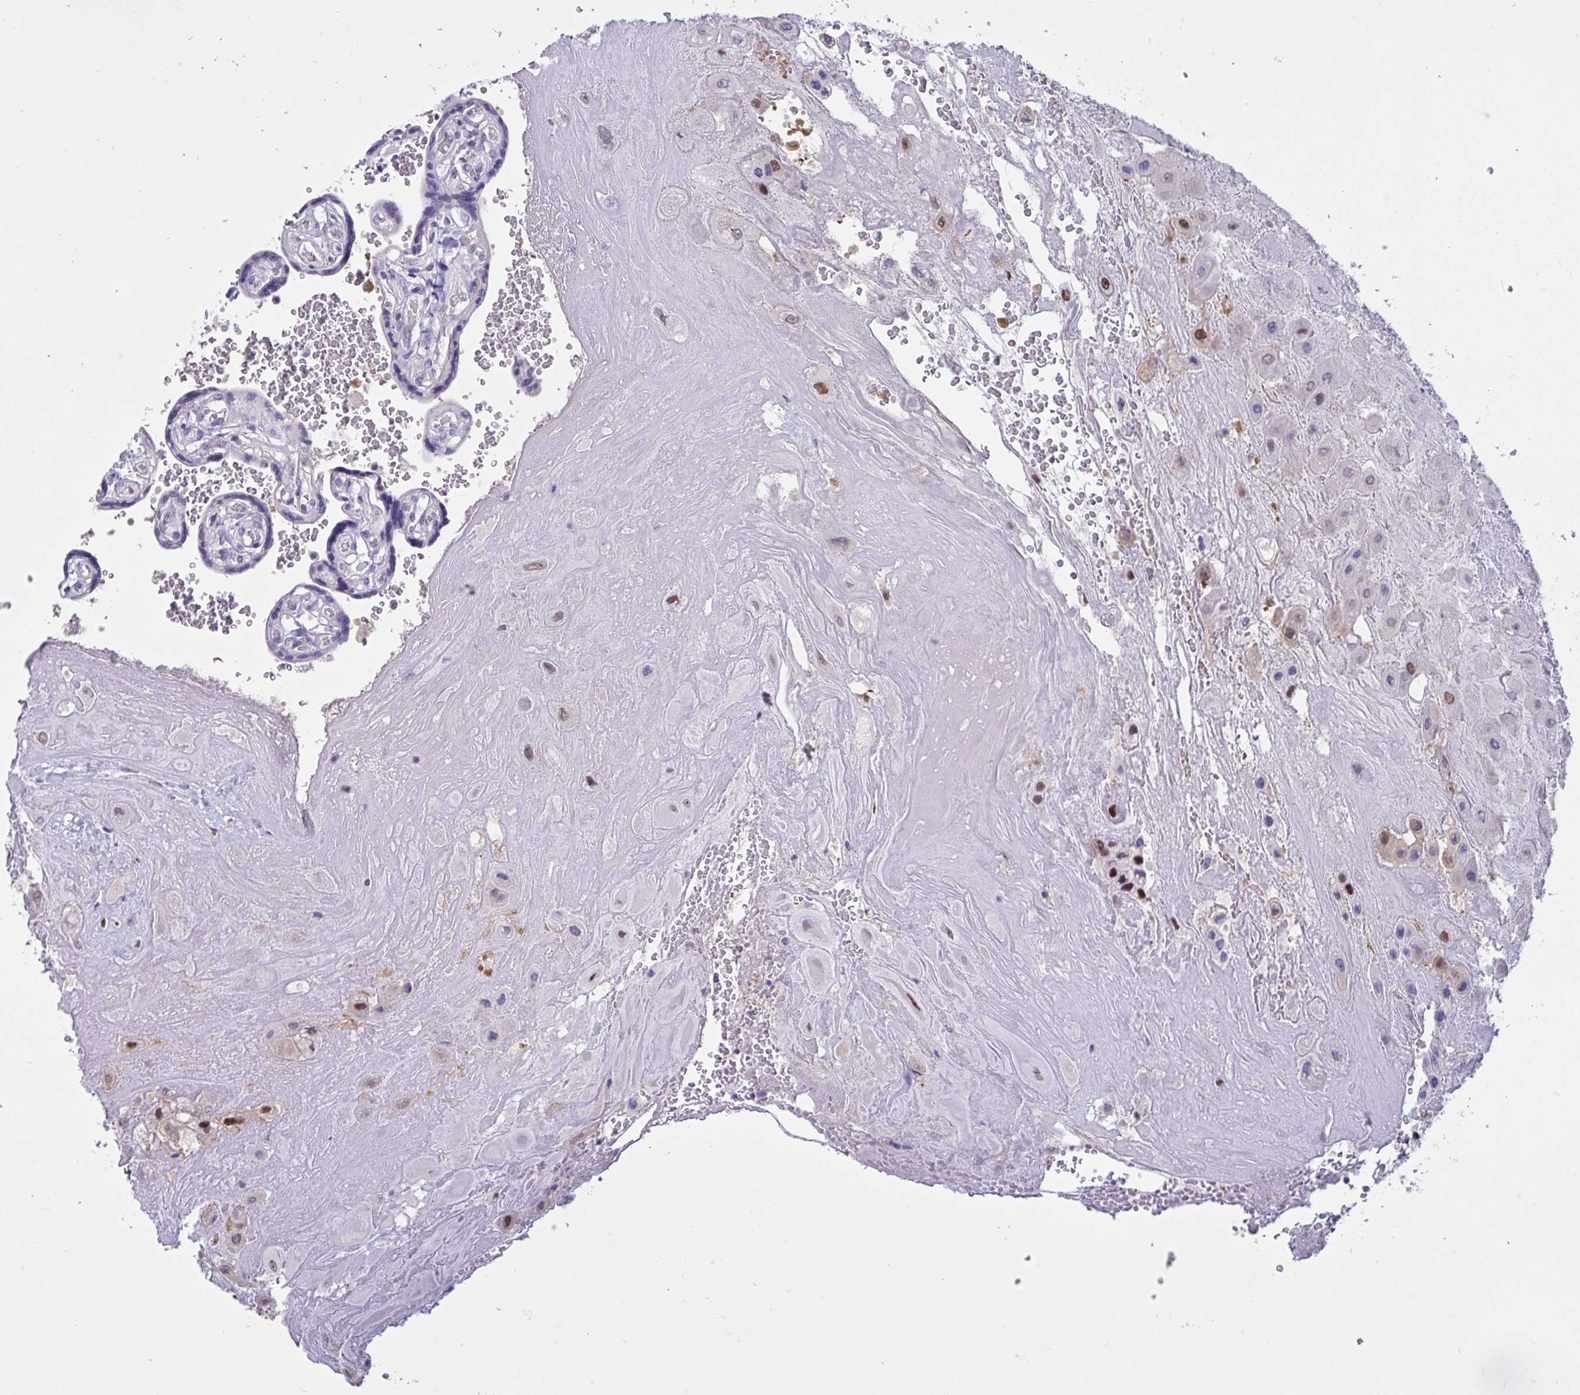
{"staining": {"intensity": "moderate", "quantity": "<25%", "location": "nuclear"}, "tissue": "placenta", "cell_type": "Decidual cells", "image_type": "normal", "snomed": [{"axis": "morphology", "description": "Normal tissue, NOS"}, {"axis": "topography", "description": "Placenta"}], "caption": "Protein staining of benign placenta reveals moderate nuclear positivity in about <25% of decidual cells. The protein is stained brown, and the nuclei are stained in blue (DAB (3,3'-diaminobenzidine) IHC with brightfield microscopy, high magnification).", "gene": "RBL1", "patient": {"sex": "female", "age": 32}}